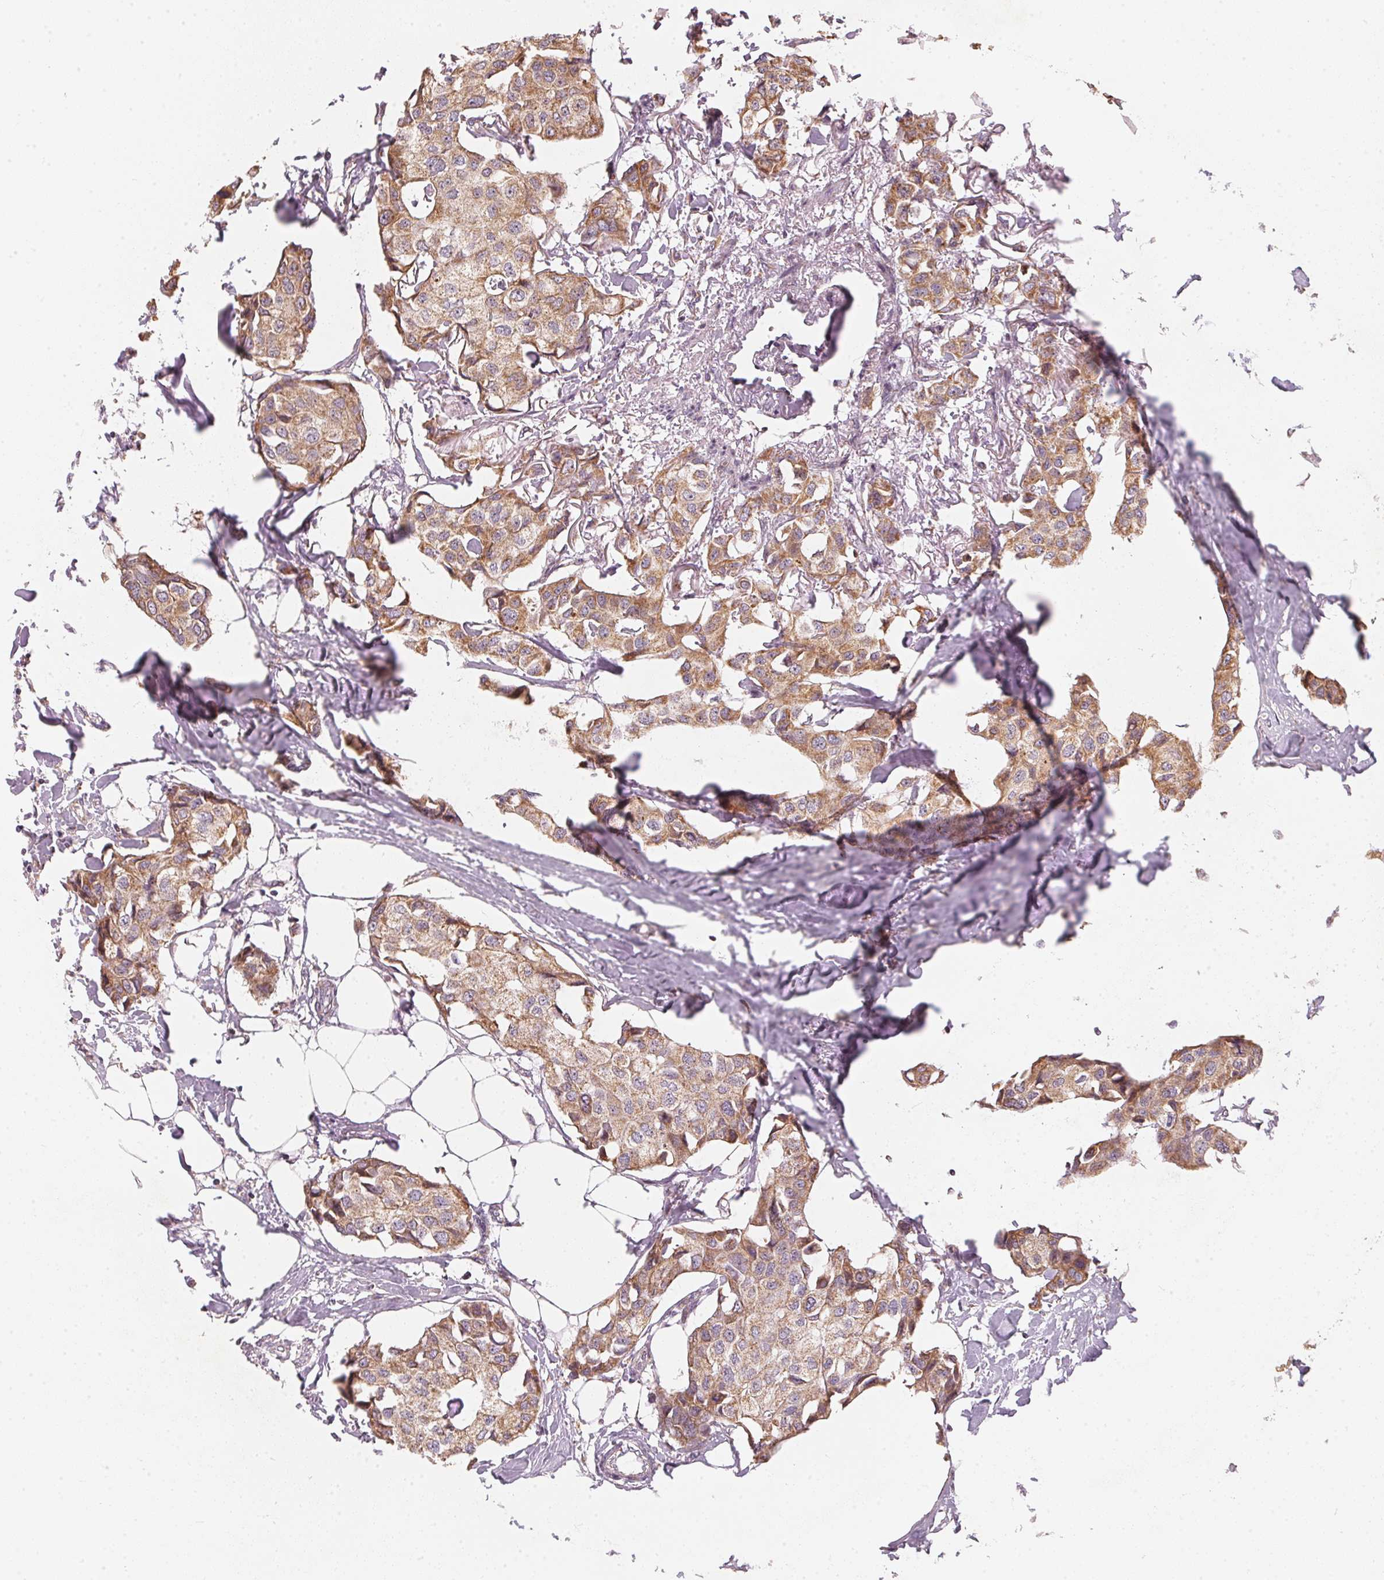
{"staining": {"intensity": "moderate", "quantity": ">75%", "location": "cytoplasmic/membranous"}, "tissue": "breast cancer", "cell_type": "Tumor cells", "image_type": "cancer", "snomed": [{"axis": "morphology", "description": "Duct carcinoma"}, {"axis": "topography", "description": "Breast"}], "caption": "Immunohistochemistry (IHC) image of neoplastic tissue: human breast intraductal carcinoma stained using IHC reveals medium levels of moderate protein expression localized specifically in the cytoplasmic/membranous of tumor cells, appearing as a cytoplasmic/membranous brown color.", "gene": "MATCAP1", "patient": {"sex": "female", "age": 80}}